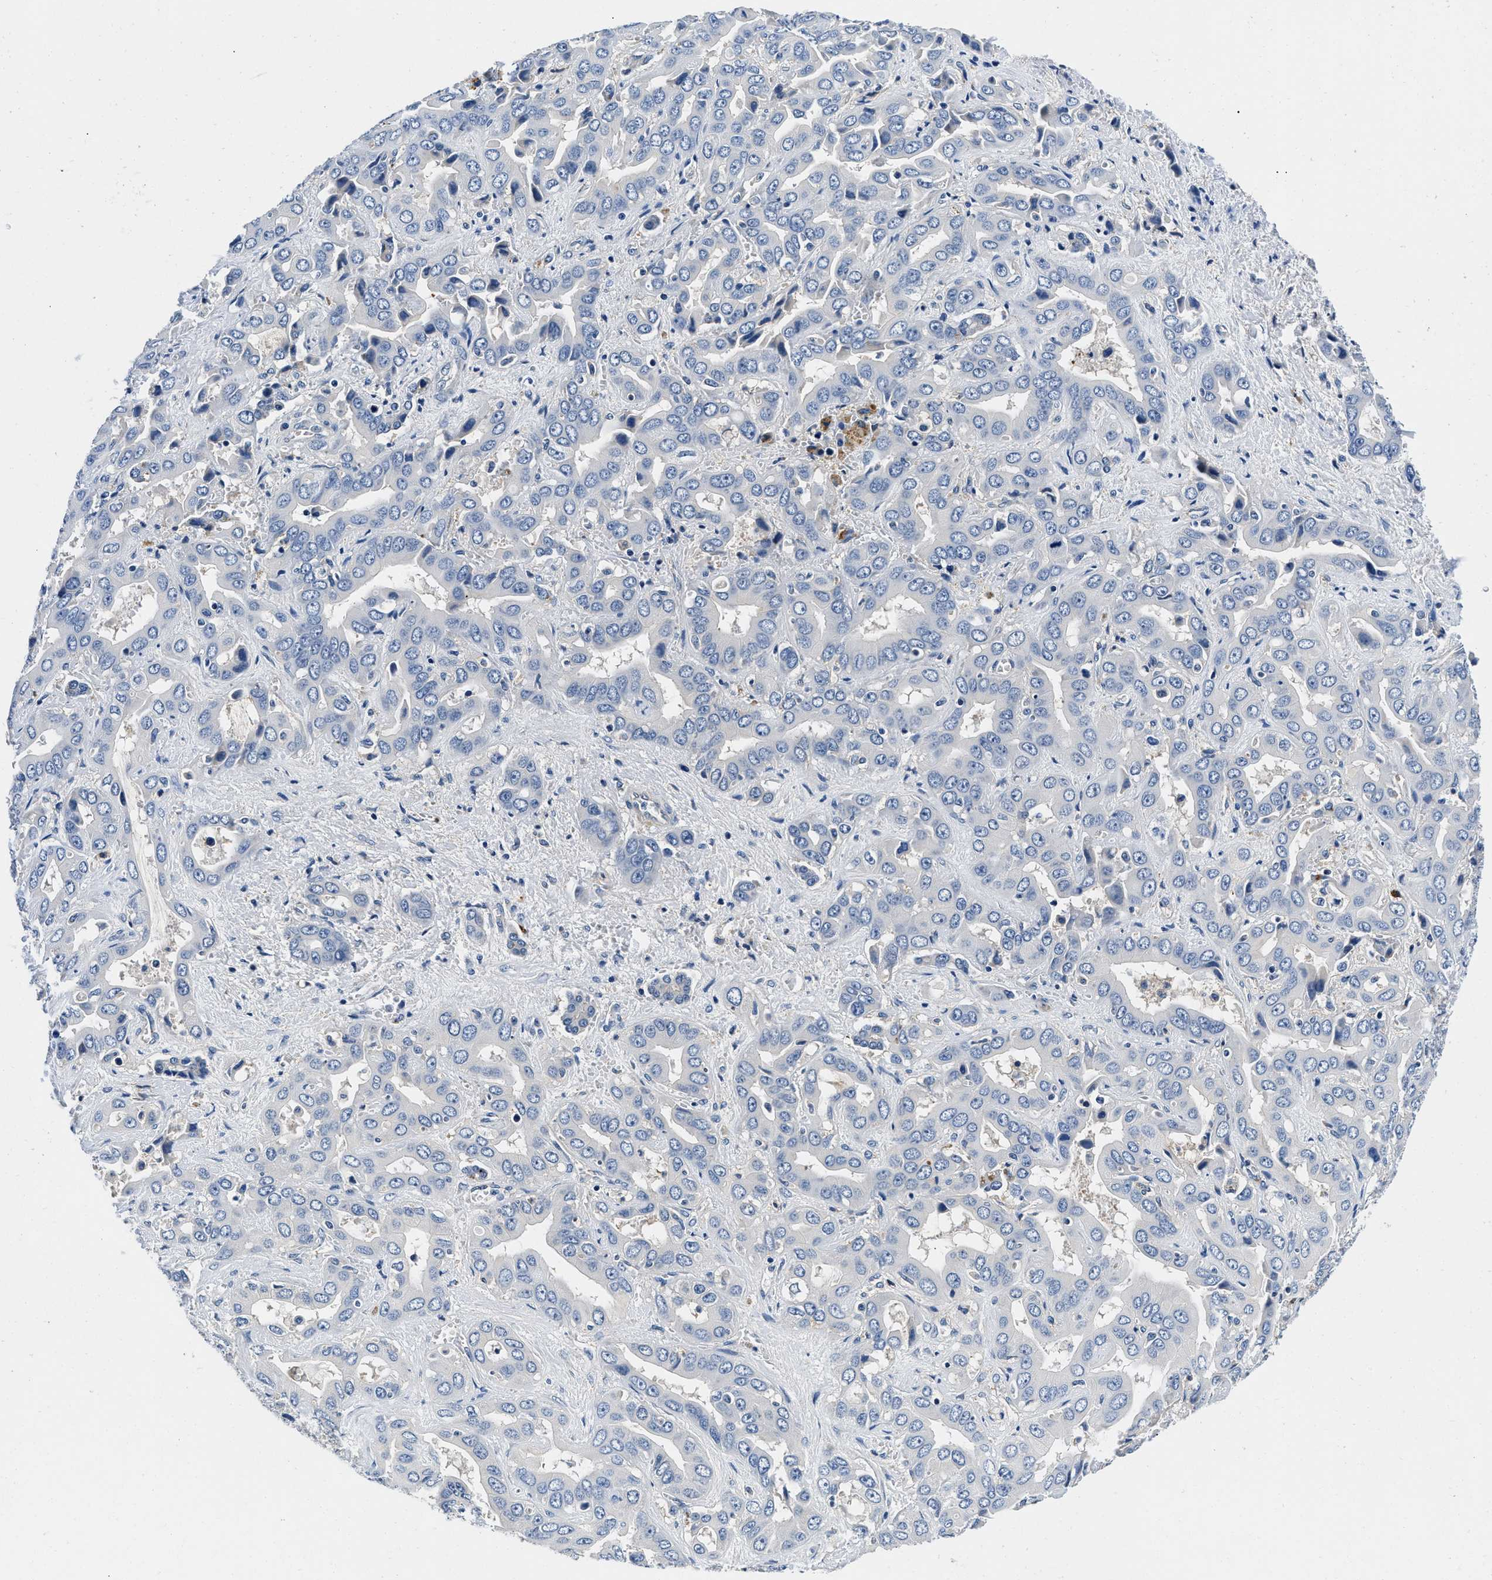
{"staining": {"intensity": "negative", "quantity": "none", "location": "none"}, "tissue": "liver cancer", "cell_type": "Tumor cells", "image_type": "cancer", "snomed": [{"axis": "morphology", "description": "Cholangiocarcinoma"}, {"axis": "topography", "description": "Liver"}], "caption": "High magnification brightfield microscopy of liver cancer (cholangiocarcinoma) stained with DAB (brown) and counterstained with hematoxylin (blue): tumor cells show no significant positivity.", "gene": "ZFAND3", "patient": {"sex": "female", "age": 52}}